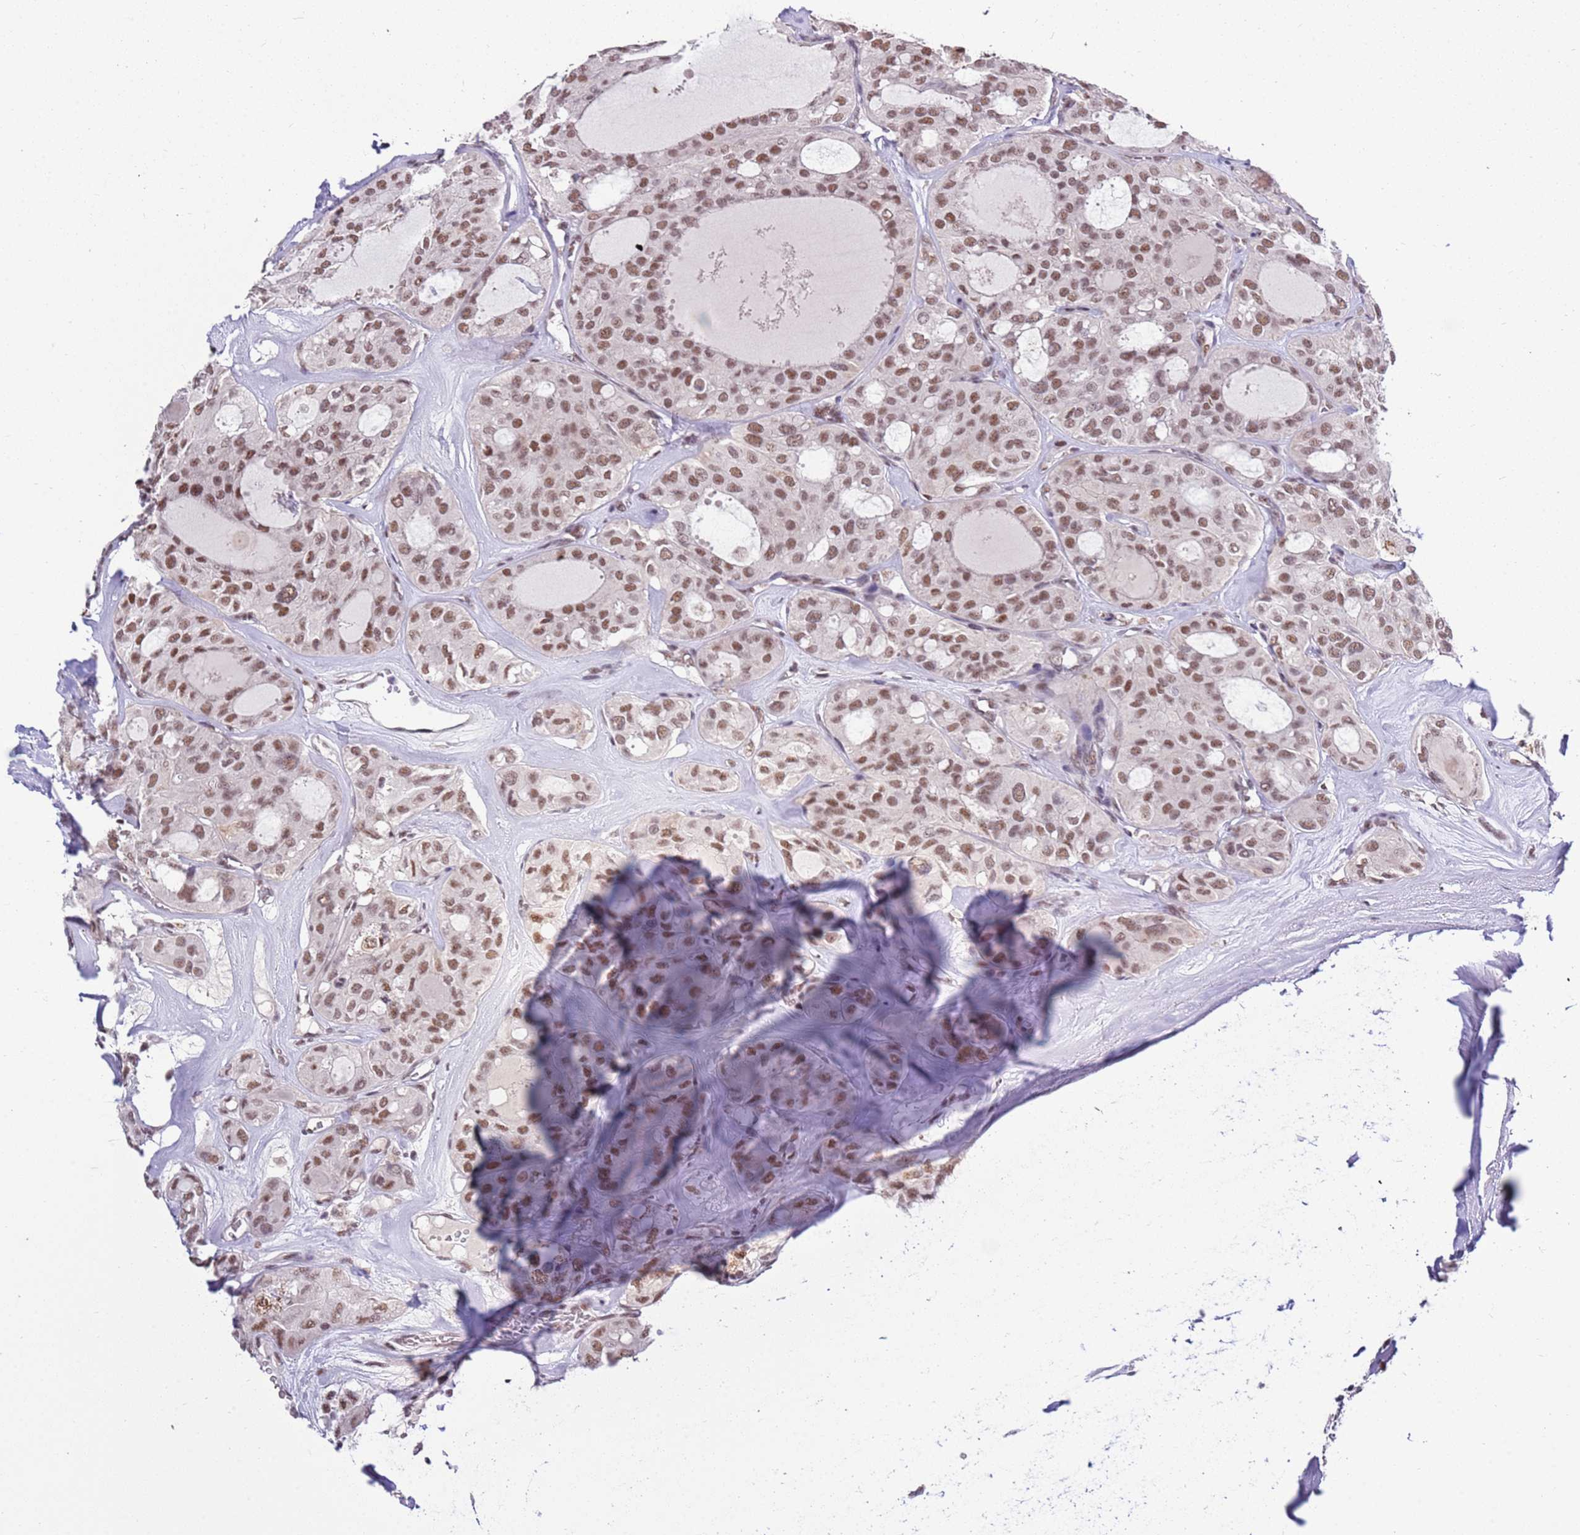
{"staining": {"intensity": "moderate", "quantity": ">75%", "location": "nuclear"}, "tissue": "thyroid cancer", "cell_type": "Tumor cells", "image_type": "cancer", "snomed": [{"axis": "morphology", "description": "Follicular adenoma carcinoma, NOS"}, {"axis": "topography", "description": "Thyroid gland"}], "caption": "DAB immunohistochemical staining of follicular adenoma carcinoma (thyroid) reveals moderate nuclear protein staining in approximately >75% of tumor cells.", "gene": "AKAP8L", "patient": {"sex": "male", "age": 75}}